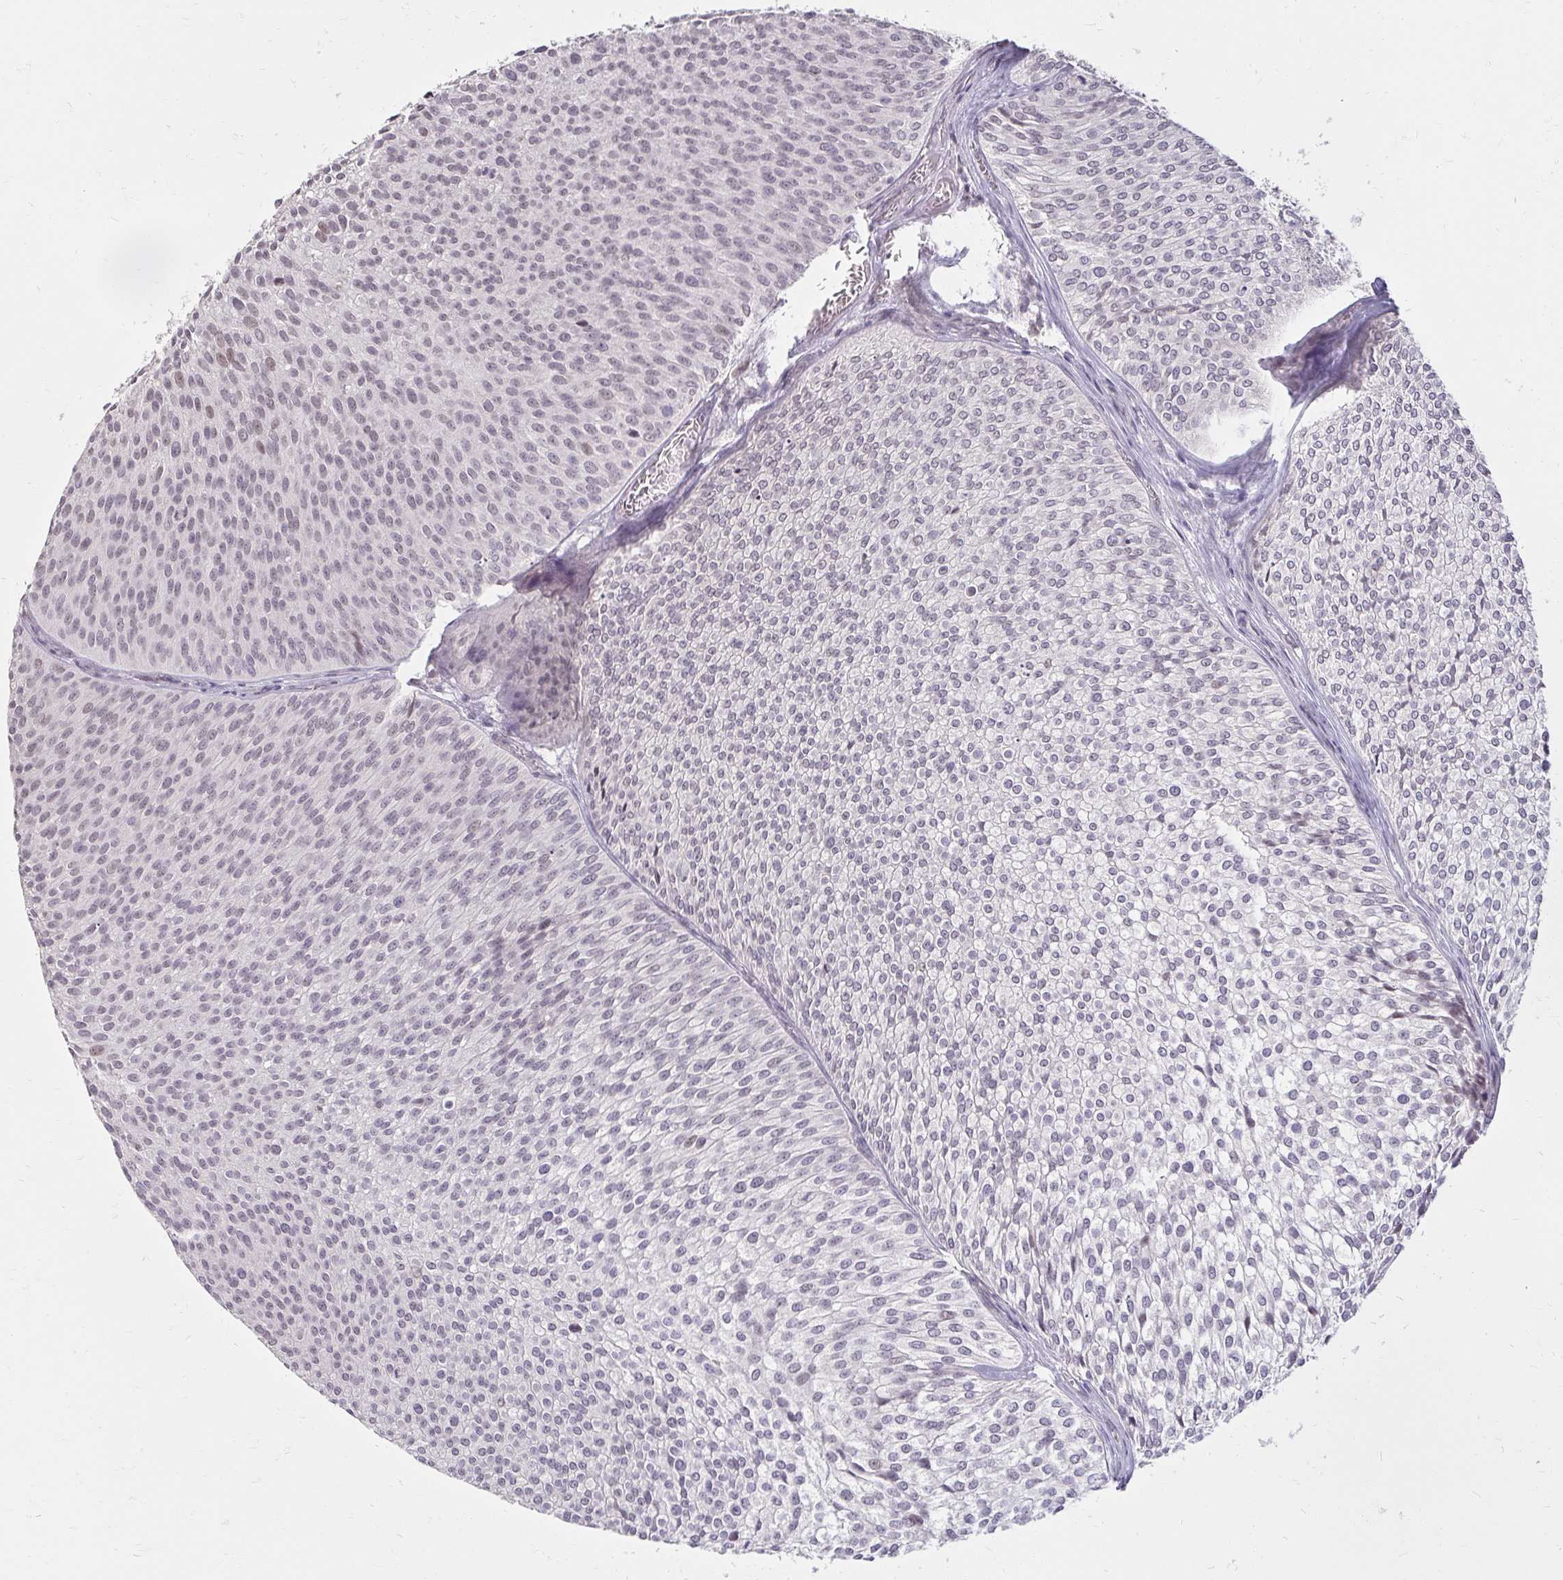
{"staining": {"intensity": "weak", "quantity": "<25%", "location": "nuclear"}, "tissue": "urothelial cancer", "cell_type": "Tumor cells", "image_type": "cancer", "snomed": [{"axis": "morphology", "description": "Urothelial carcinoma, Low grade"}, {"axis": "topography", "description": "Urinary bladder"}], "caption": "Tumor cells show no significant positivity in low-grade urothelial carcinoma.", "gene": "DDN", "patient": {"sex": "male", "age": 91}}